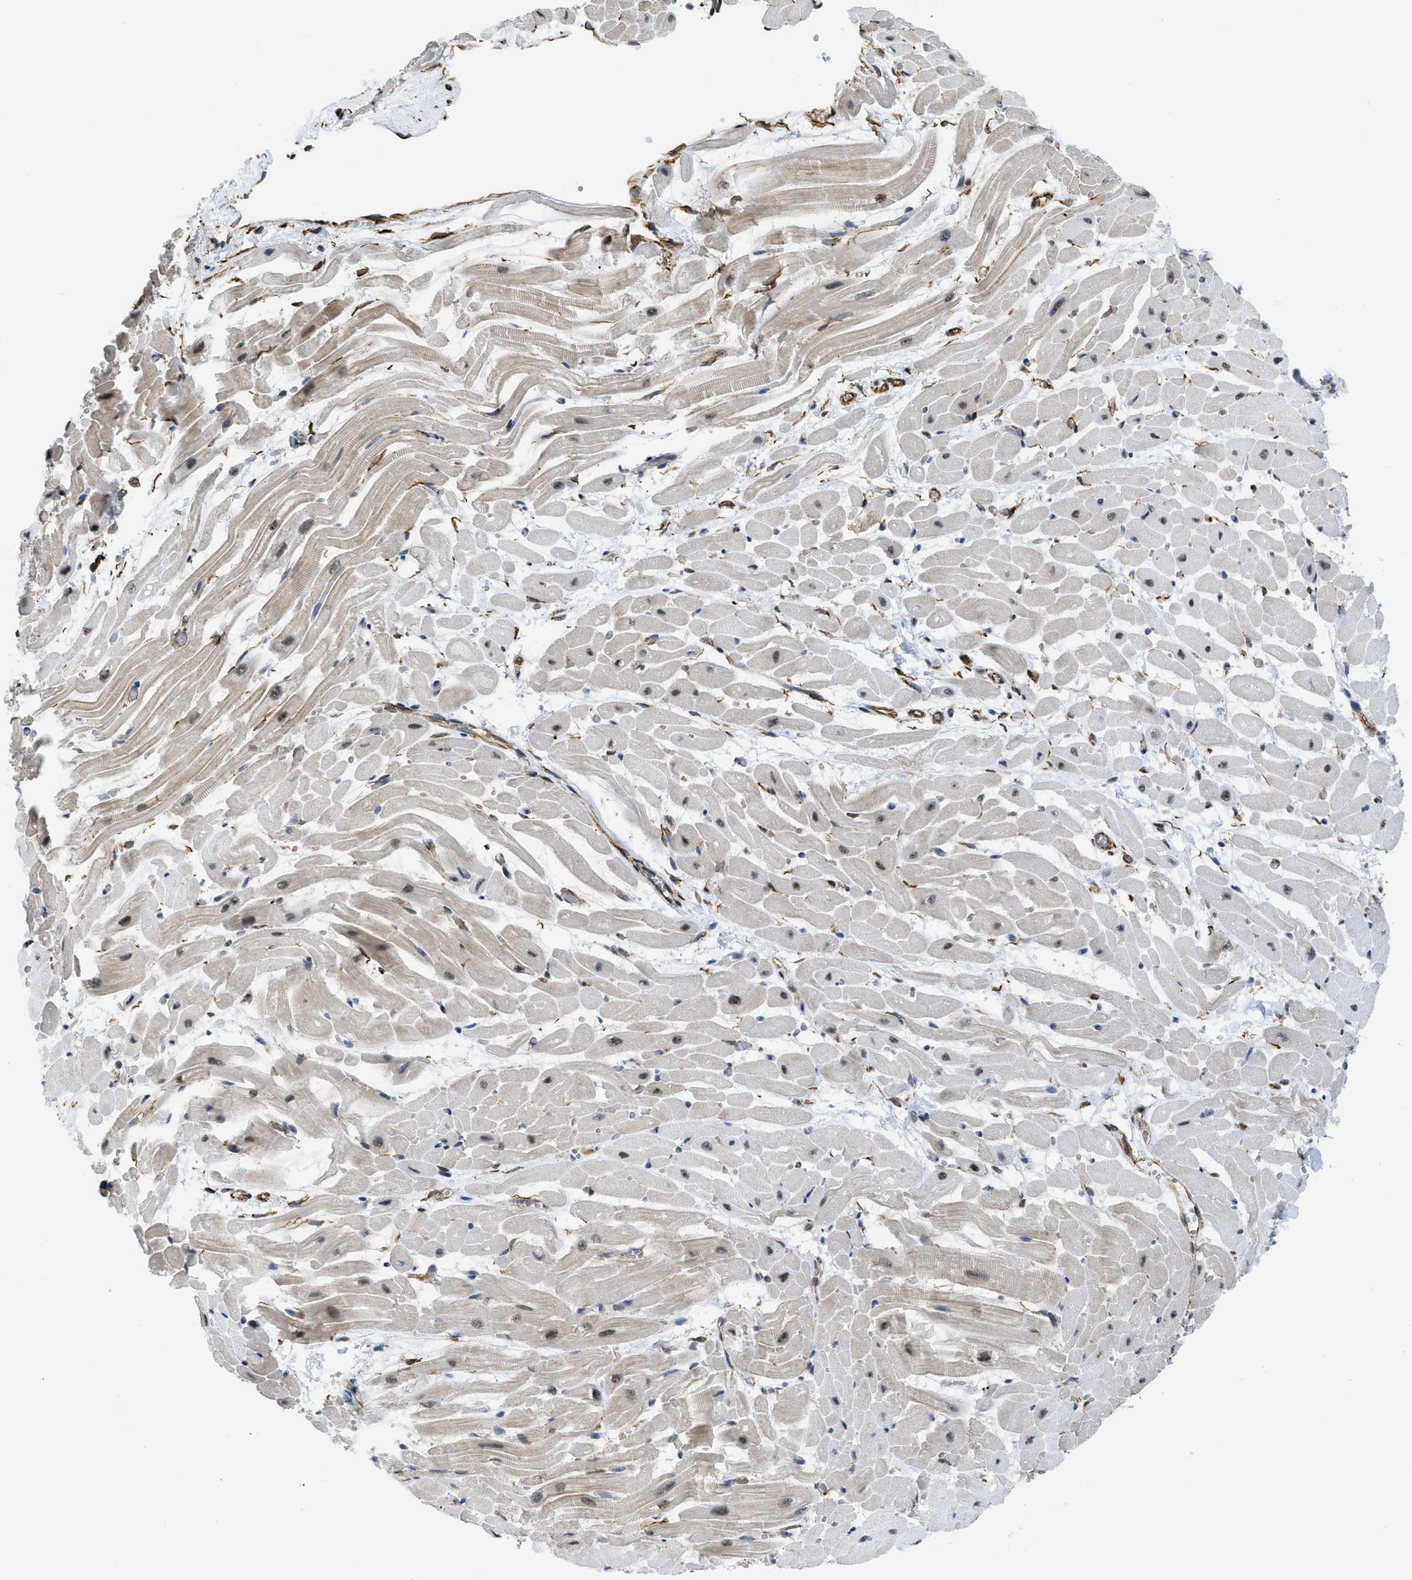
{"staining": {"intensity": "moderate", "quantity": "25%-75%", "location": "nuclear"}, "tissue": "heart muscle", "cell_type": "Cardiomyocytes", "image_type": "normal", "snomed": [{"axis": "morphology", "description": "Normal tissue, NOS"}, {"axis": "topography", "description": "Heart"}], "caption": "The immunohistochemical stain labels moderate nuclear expression in cardiomyocytes of unremarkable heart muscle. (DAB IHC, brown staining for protein, blue staining for nuclei).", "gene": "LRRC8B", "patient": {"sex": "male", "age": 45}}